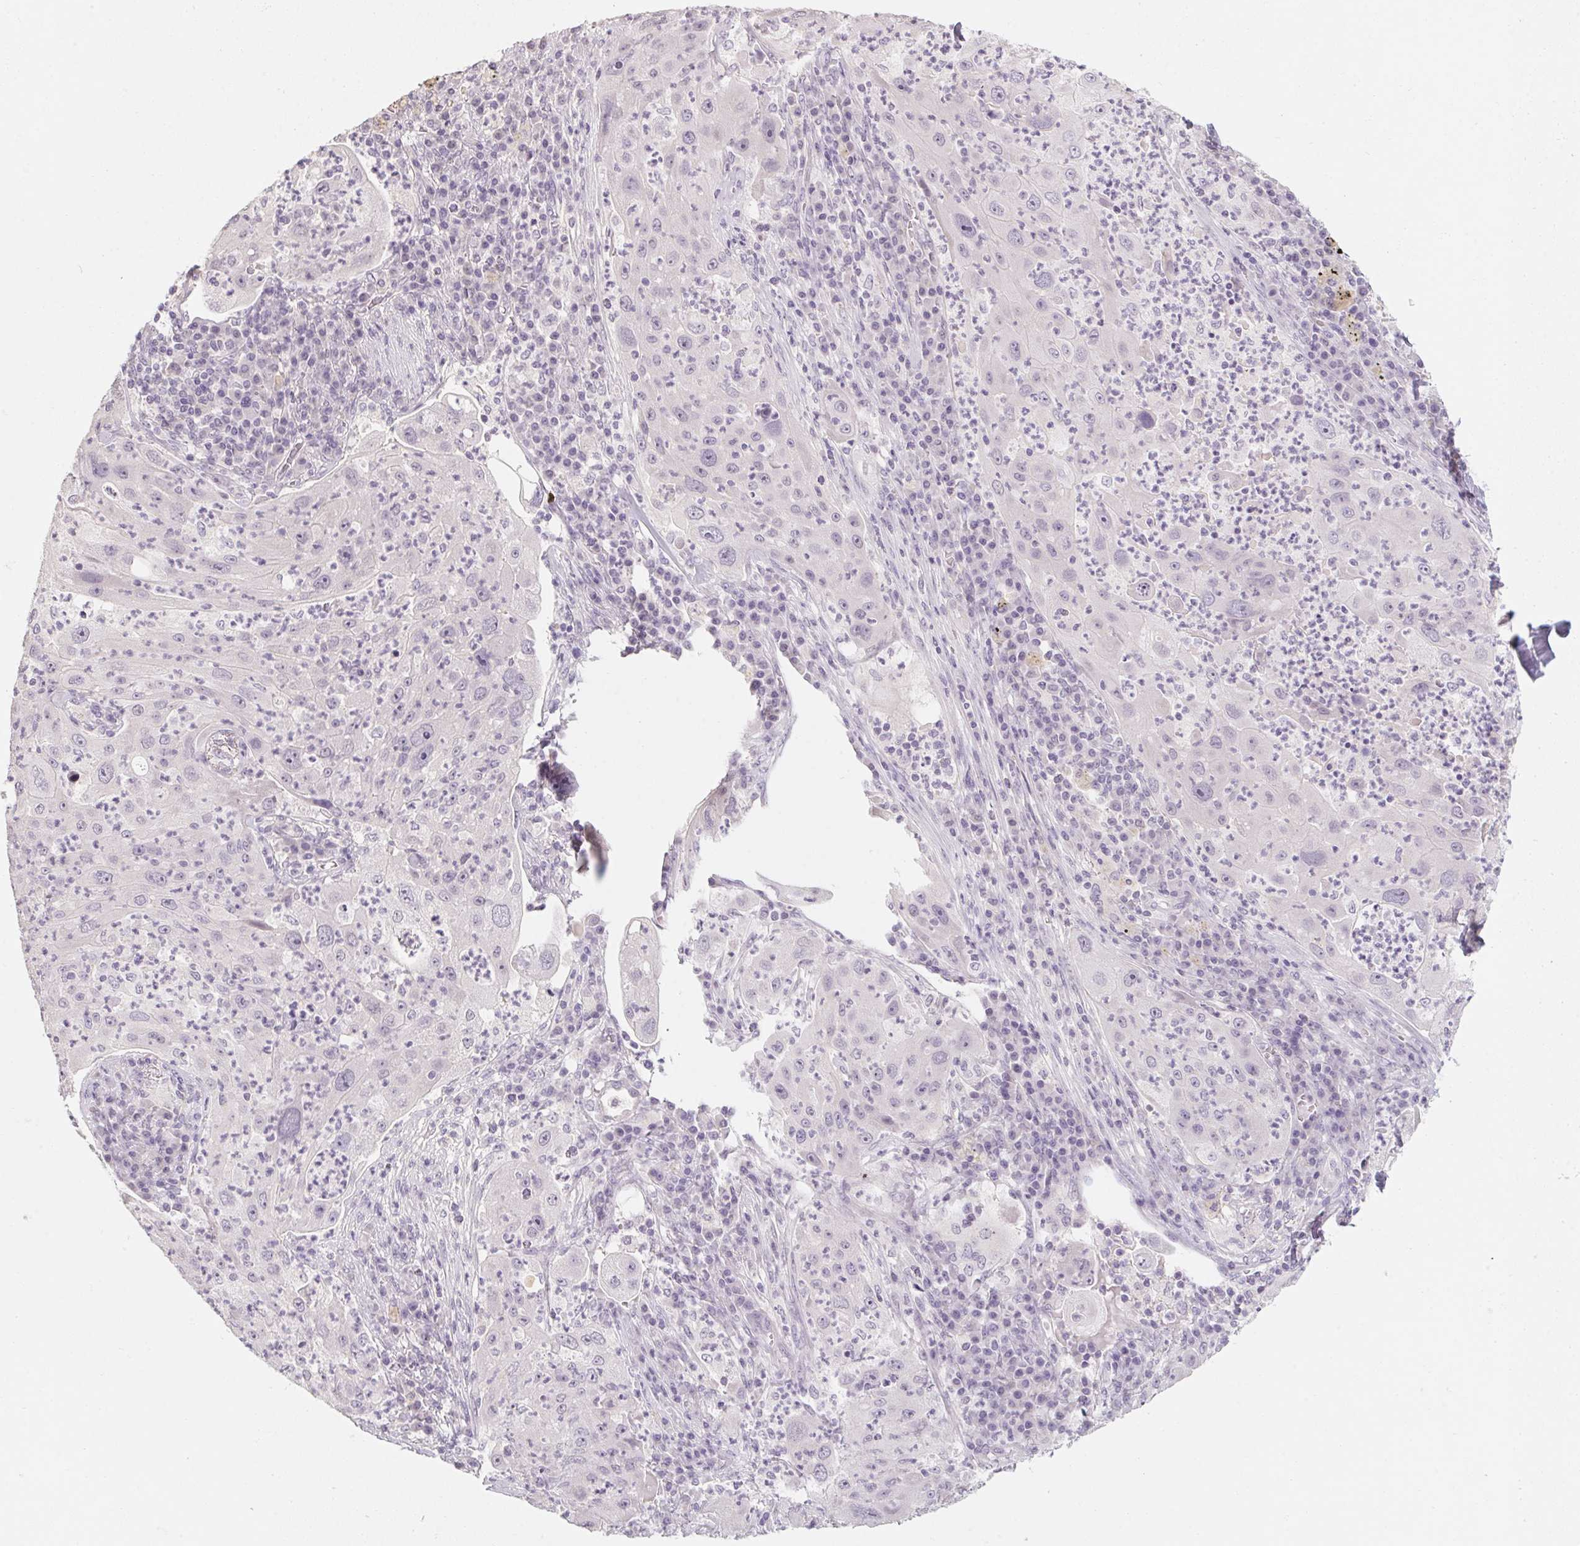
{"staining": {"intensity": "negative", "quantity": "none", "location": "none"}, "tissue": "lung cancer", "cell_type": "Tumor cells", "image_type": "cancer", "snomed": [{"axis": "morphology", "description": "Squamous cell carcinoma, NOS"}, {"axis": "topography", "description": "Lung"}], "caption": "This image is of lung cancer (squamous cell carcinoma) stained with IHC to label a protein in brown with the nuclei are counter-stained blue. There is no positivity in tumor cells. (DAB (3,3'-diaminobenzidine) immunohistochemistry (IHC), high magnification).", "gene": "CAPZA3", "patient": {"sex": "female", "age": 59}}